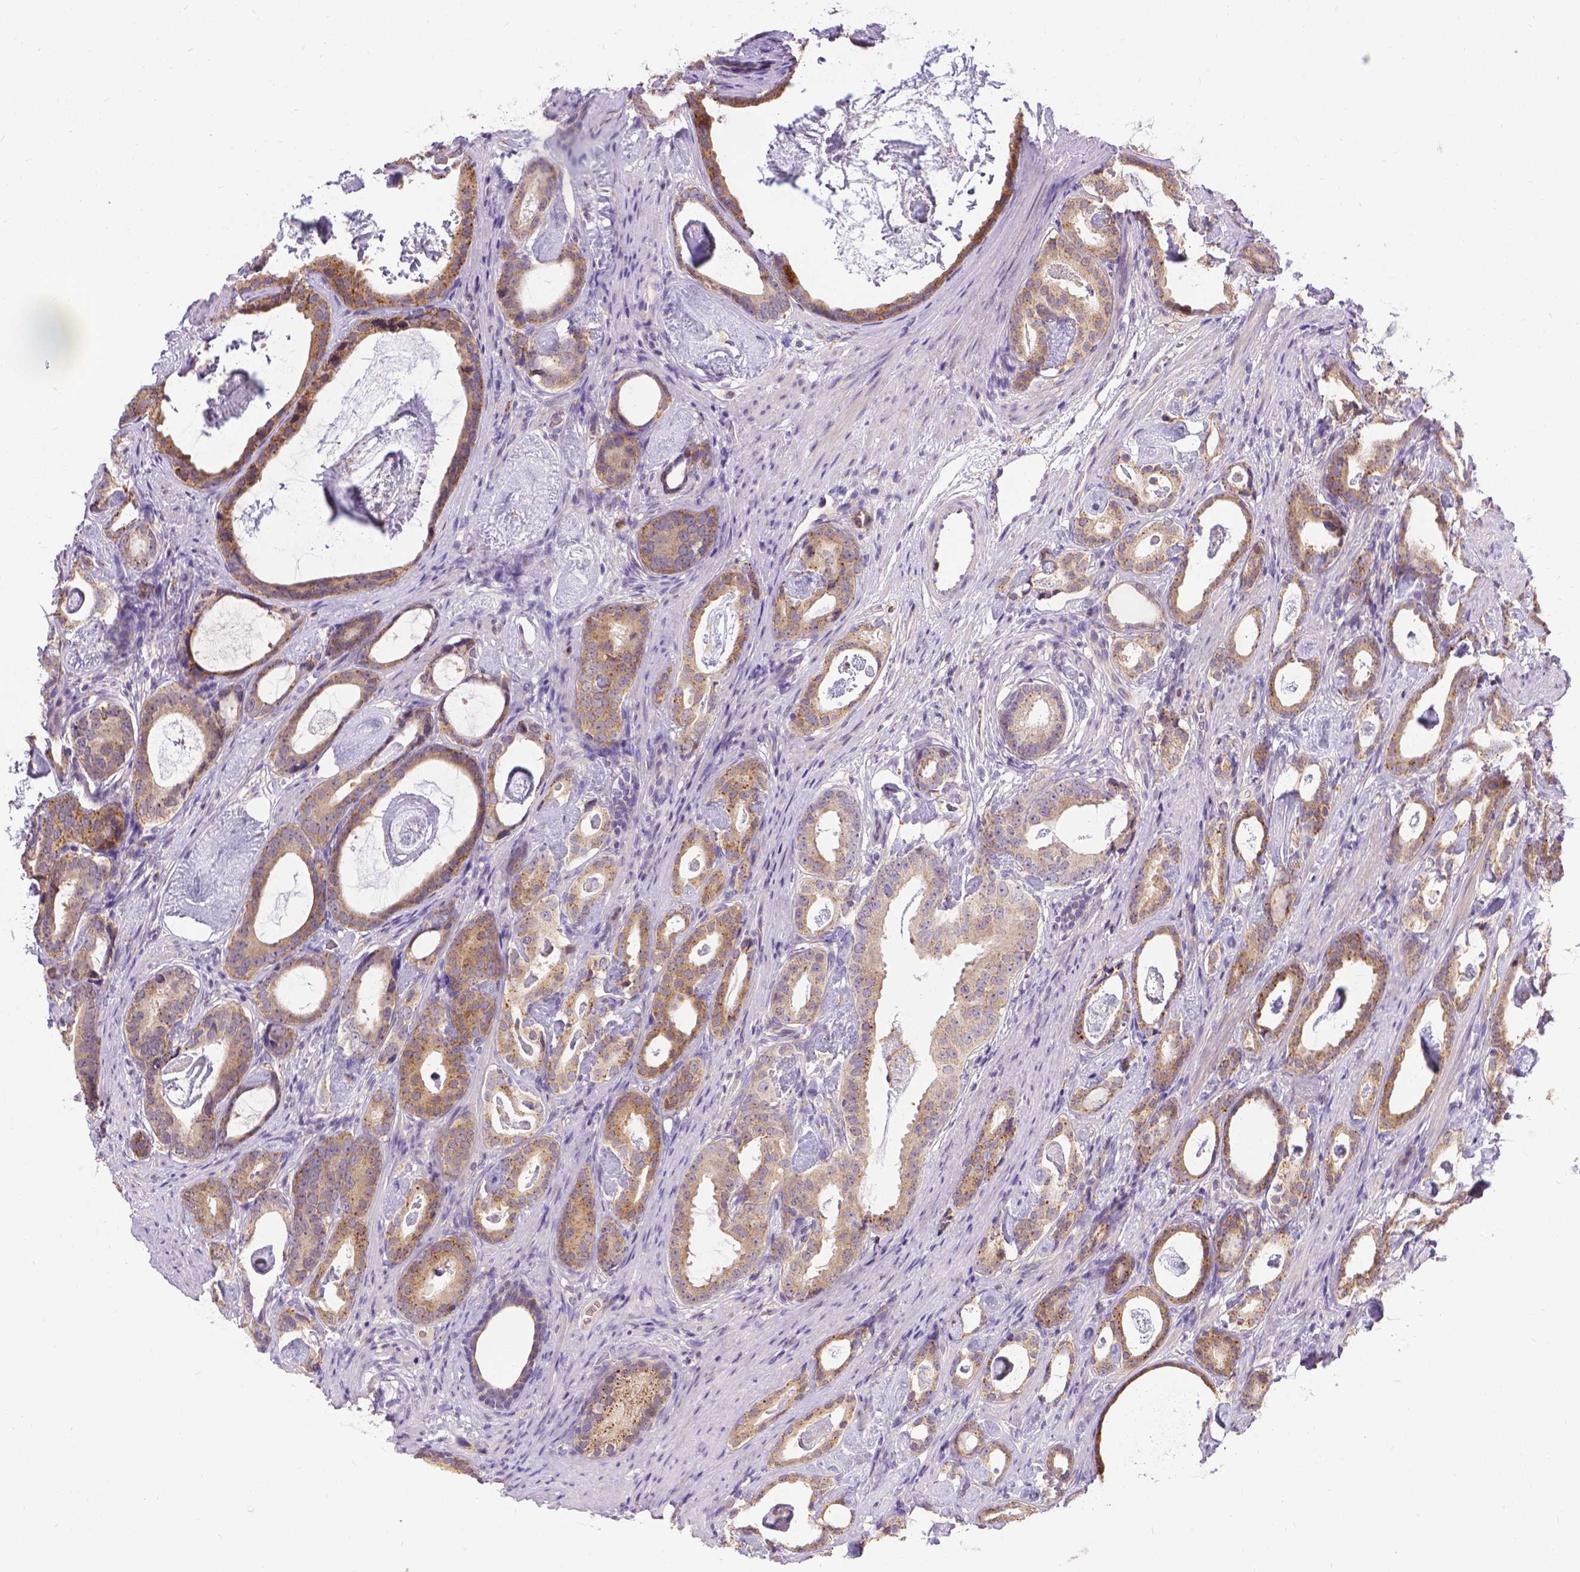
{"staining": {"intensity": "weak", "quantity": ">75%", "location": "cytoplasmic/membranous"}, "tissue": "prostate cancer", "cell_type": "Tumor cells", "image_type": "cancer", "snomed": [{"axis": "morphology", "description": "Adenocarcinoma, Low grade"}, {"axis": "topography", "description": "Prostate and seminal vesicle, NOS"}], "caption": "Immunohistochemistry (IHC) of prostate cancer displays low levels of weak cytoplasmic/membranous expression in approximately >75% of tumor cells. Immunohistochemistry (IHC) stains the protein in brown and the nuclei are stained blue.", "gene": "TM4SF18", "patient": {"sex": "male", "age": 71}}